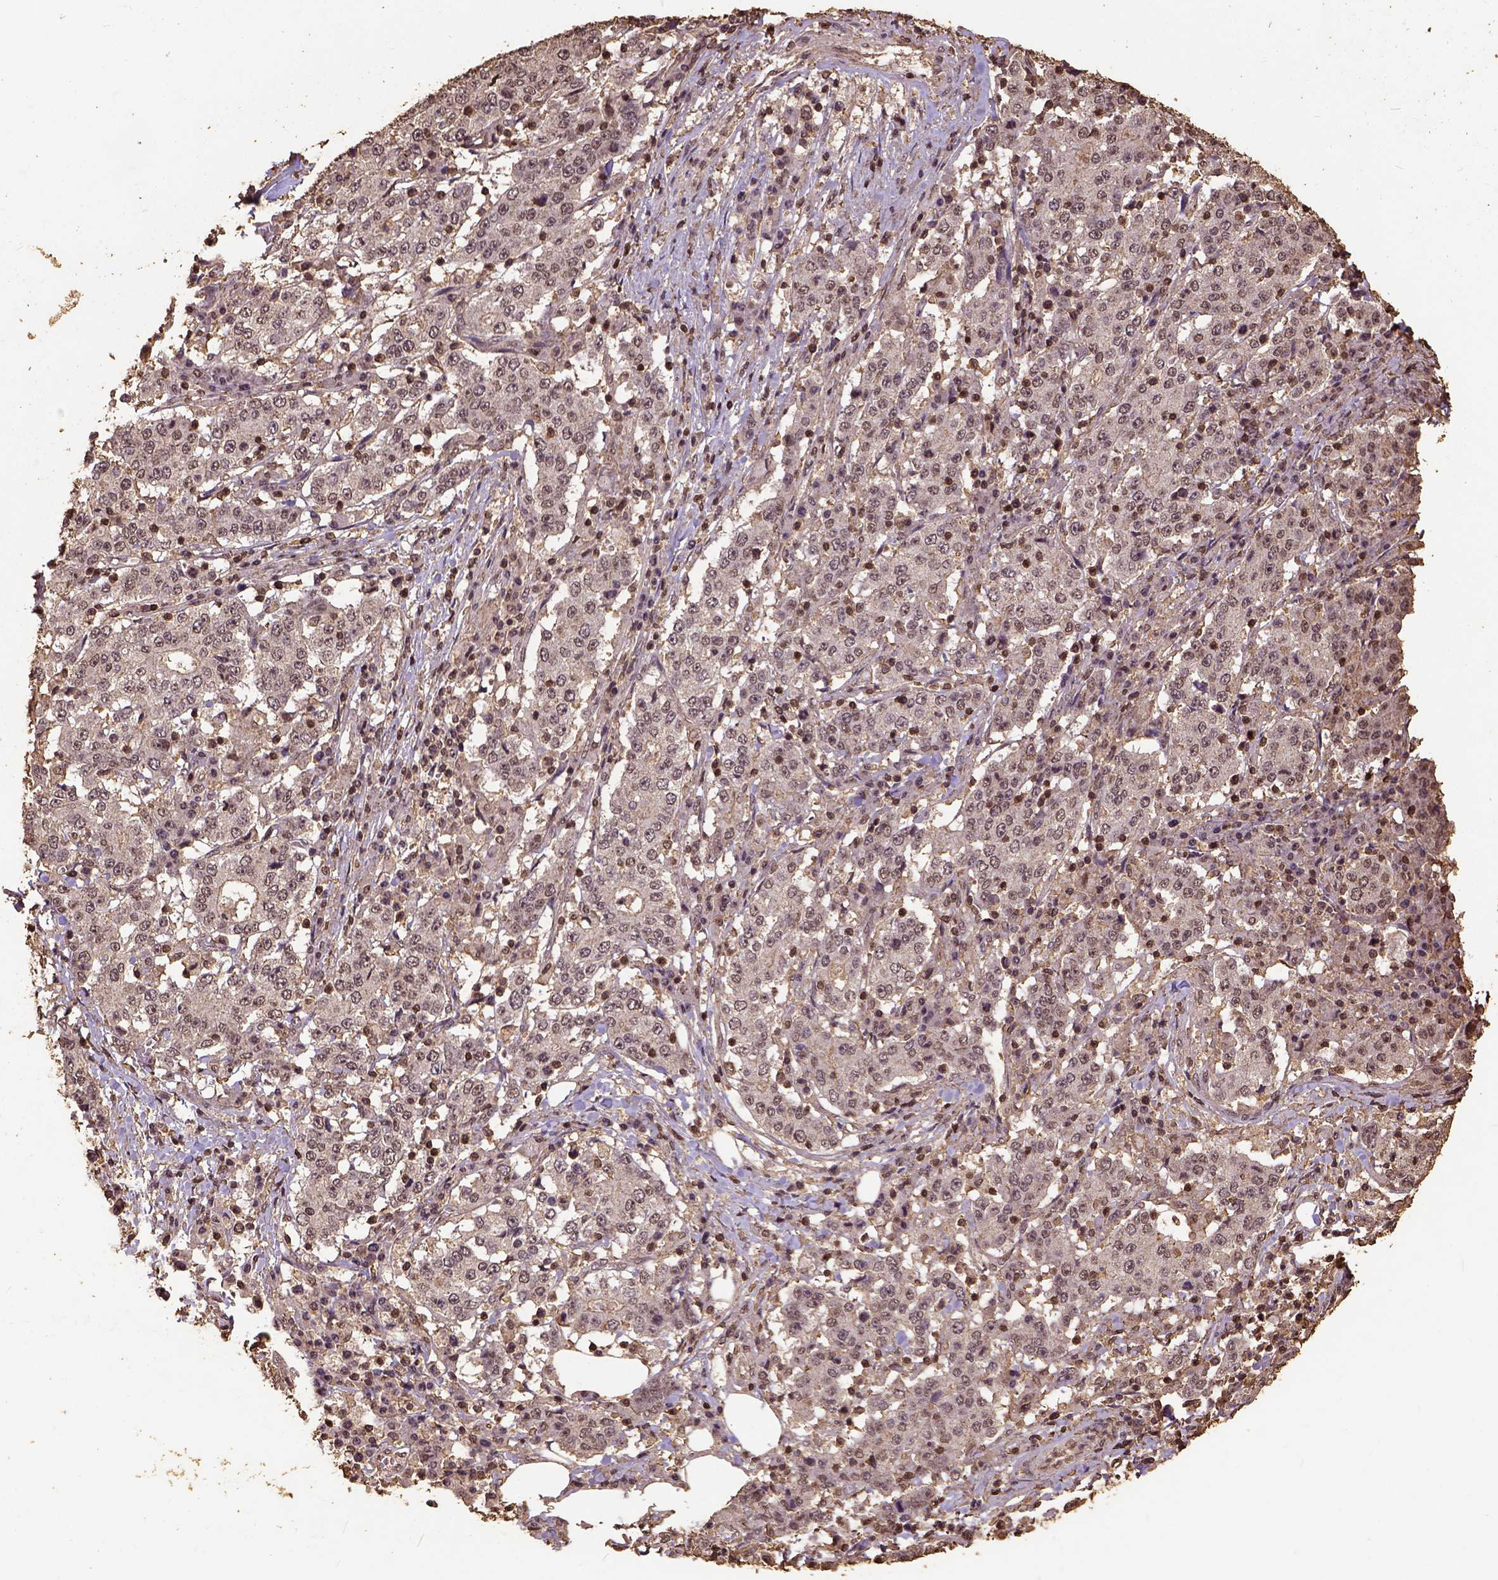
{"staining": {"intensity": "weak", "quantity": "25%-75%", "location": "nuclear"}, "tissue": "stomach cancer", "cell_type": "Tumor cells", "image_type": "cancer", "snomed": [{"axis": "morphology", "description": "Adenocarcinoma, NOS"}, {"axis": "topography", "description": "Stomach"}], "caption": "Protein expression analysis of human stomach cancer reveals weak nuclear positivity in about 25%-75% of tumor cells.", "gene": "NACC1", "patient": {"sex": "male", "age": 59}}